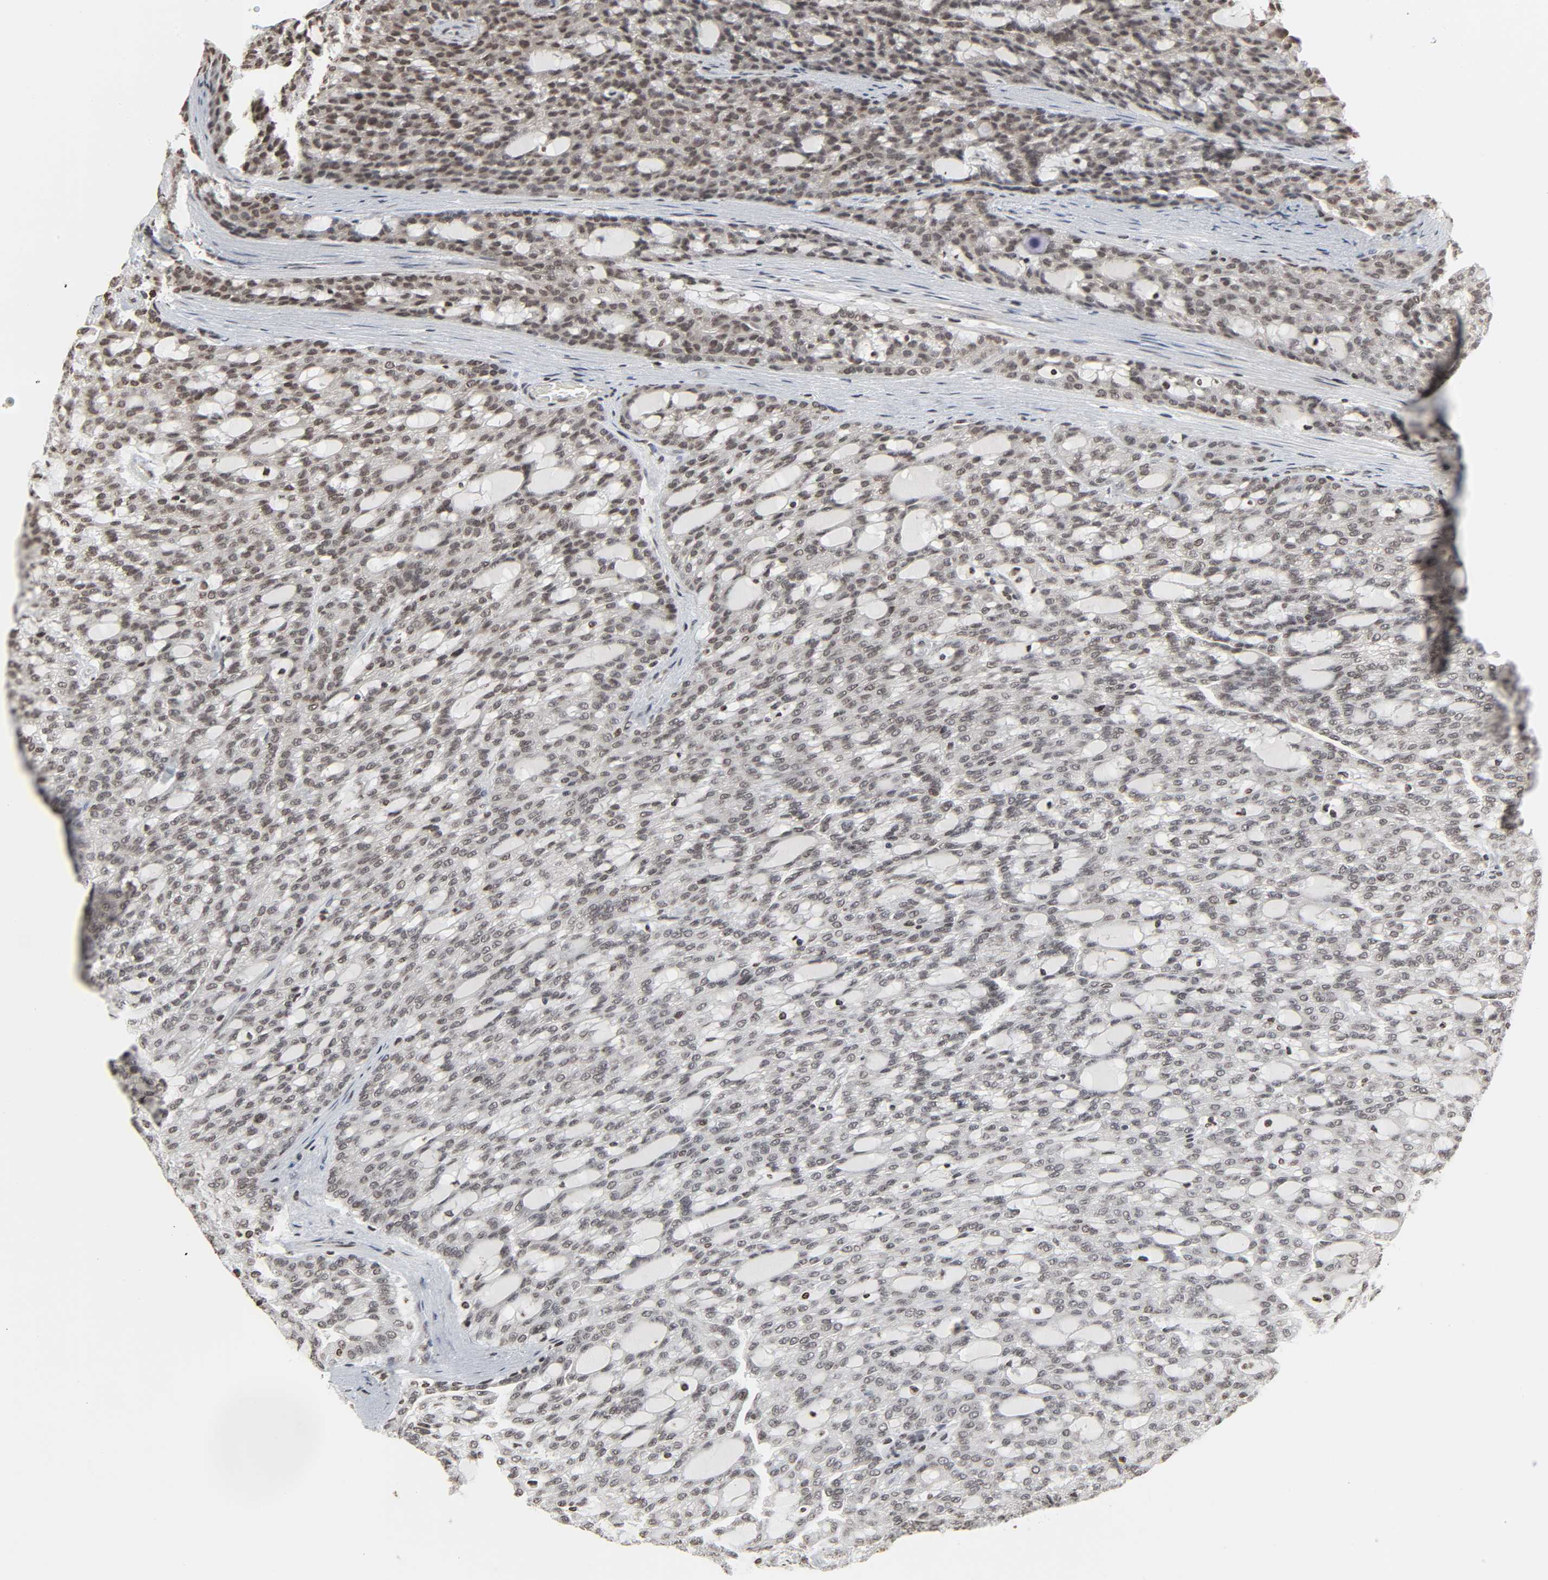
{"staining": {"intensity": "moderate", "quantity": ">75%", "location": "nuclear"}, "tissue": "renal cancer", "cell_type": "Tumor cells", "image_type": "cancer", "snomed": [{"axis": "morphology", "description": "Adenocarcinoma, NOS"}, {"axis": "topography", "description": "Kidney"}], "caption": "Renal adenocarcinoma tissue displays moderate nuclear expression in about >75% of tumor cells, visualized by immunohistochemistry.", "gene": "ELAVL1", "patient": {"sex": "male", "age": 63}}